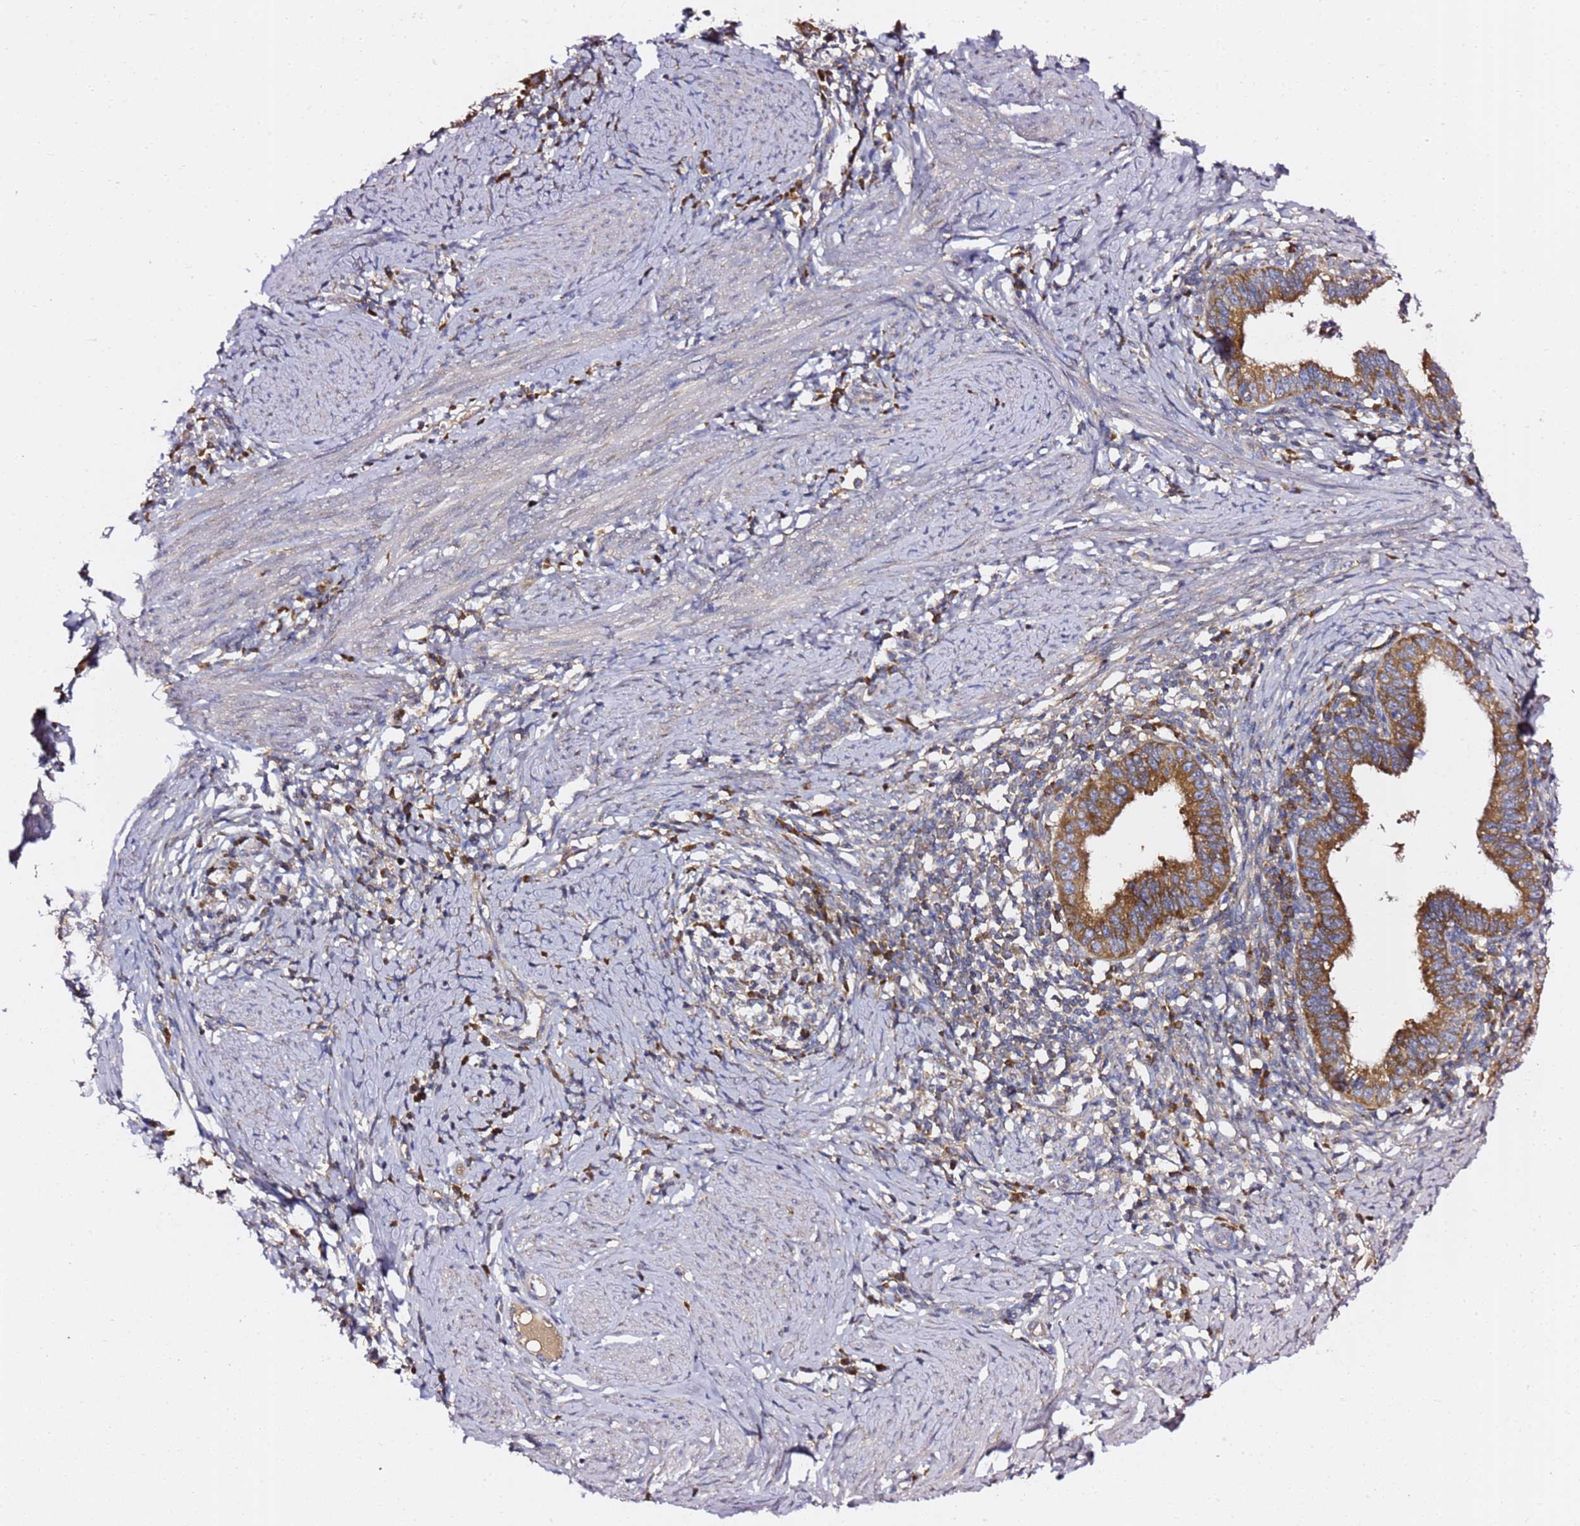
{"staining": {"intensity": "moderate", "quantity": ">75%", "location": "cytoplasmic/membranous"}, "tissue": "cervical cancer", "cell_type": "Tumor cells", "image_type": "cancer", "snomed": [{"axis": "morphology", "description": "Adenocarcinoma, NOS"}, {"axis": "topography", "description": "Cervix"}], "caption": "Immunohistochemical staining of human adenocarcinoma (cervical) shows moderate cytoplasmic/membranous protein staining in approximately >75% of tumor cells.", "gene": "C19orf12", "patient": {"sex": "female", "age": 36}}